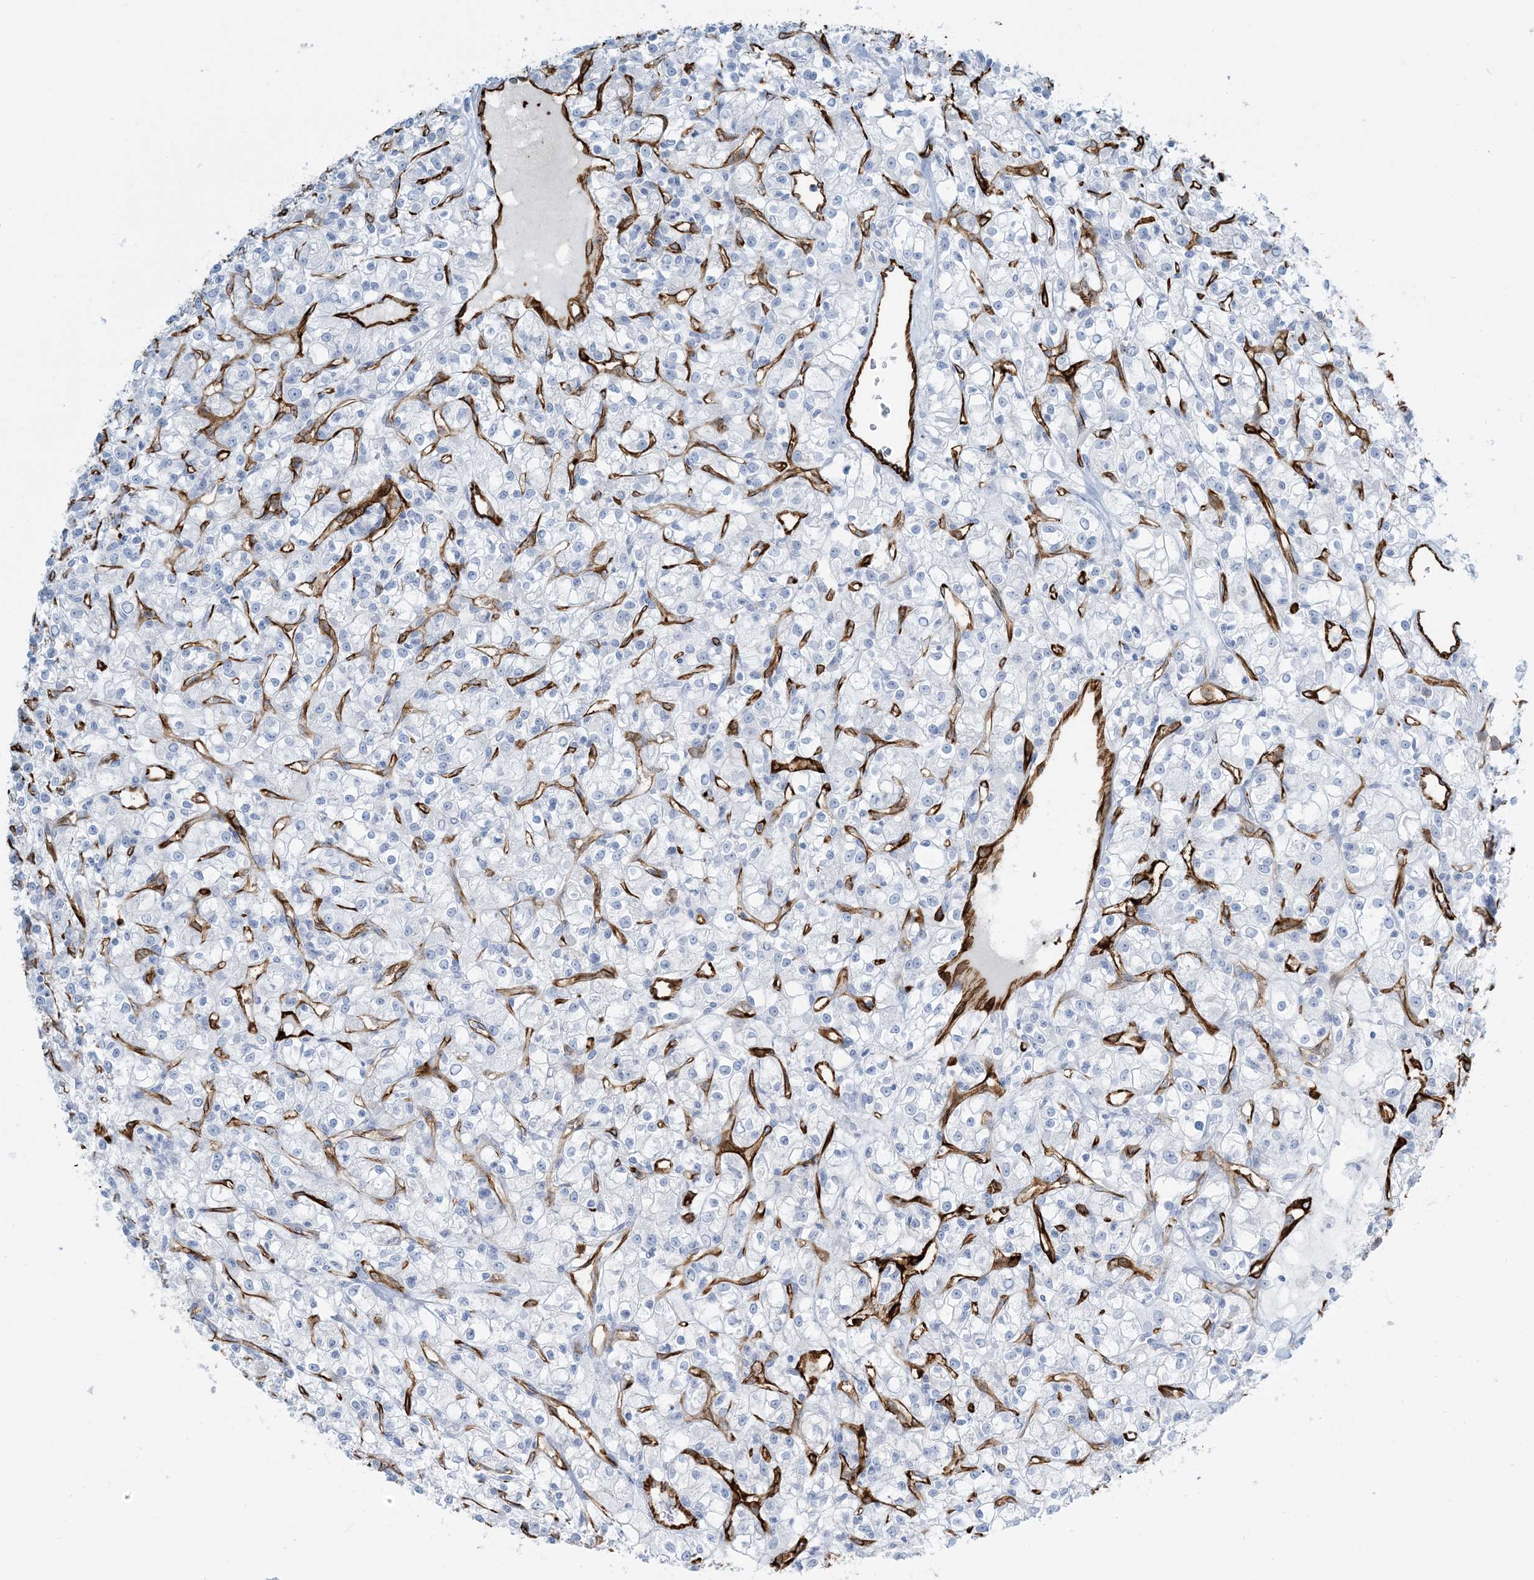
{"staining": {"intensity": "negative", "quantity": "none", "location": "none"}, "tissue": "renal cancer", "cell_type": "Tumor cells", "image_type": "cancer", "snomed": [{"axis": "morphology", "description": "Adenocarcinoma, NOS"}, {"axis": "topography", "description": "Kidney"}], "caption": "Renal cancer was stained to show a protein in brown. There is no significant staining in tumor cells.", "gene": "EPS8L3", "patient": {"sex": "female", "age": 59}}